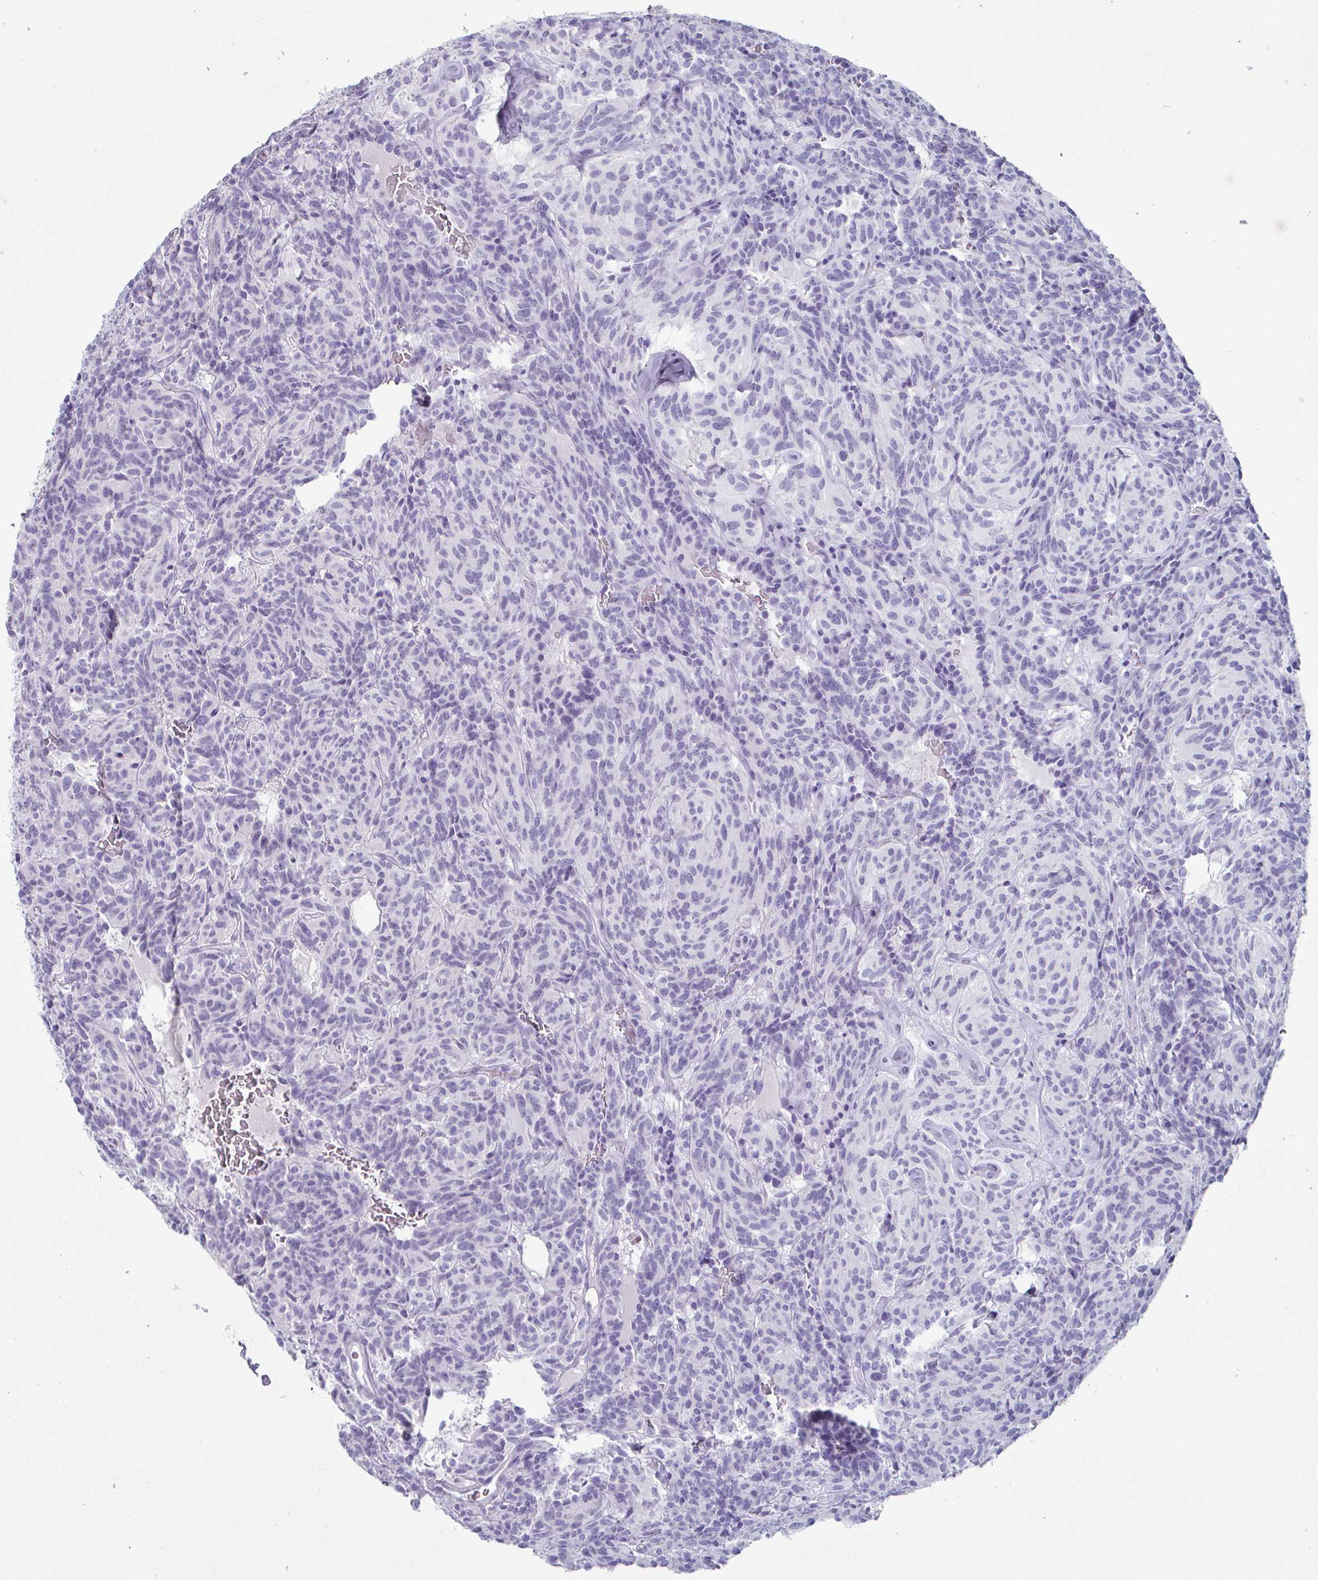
{"staining": {"intensity": "negative", "quantity": "none", "location": "none"}, "tissue": "carcinoid", "cell_type": "Tumor cells", "image_type": "cancer", "snomed": [{"axis": "morphology", "description": "Carcinoid, malignant, NOS"}, {"axis": "topography", "description": "Lung"}], "caption": "The image displays no significant positivity in tumor cells of malignant carcinoid.", "gene": "CREG2", "patient": {"sex": "female", "age": 61}}